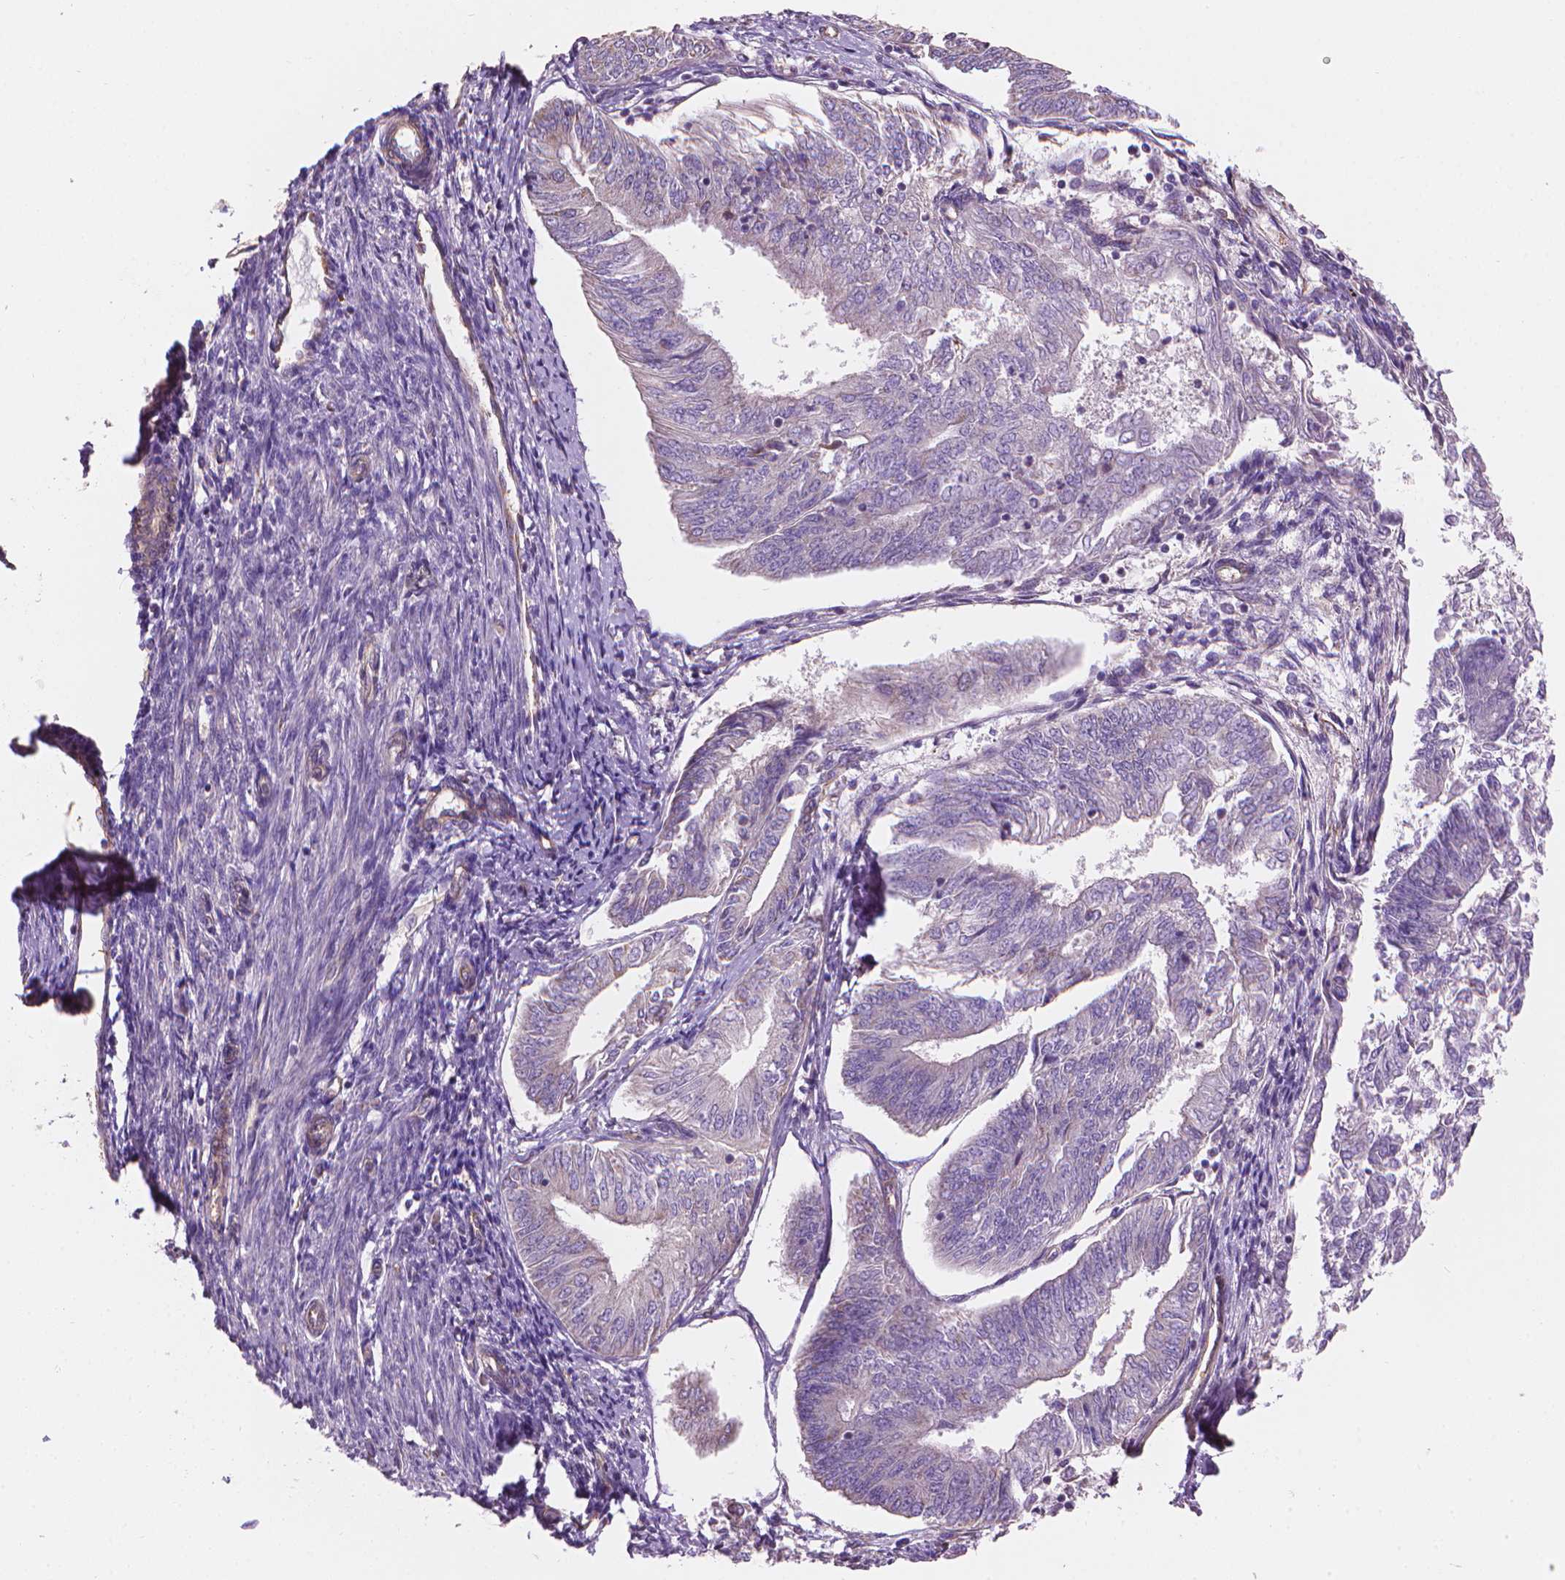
{"staining": {"intensity": "negative", "quantity": "none", "location": "none"}, "tissue": "endometrial cancer", "cell_type": "Tumor cells", "image_type": "cancer", "snomed": [{"axis": "morphology", "description": "Adenocarcinoma, NOS"}, {"axis": "topography", "description": "Endometrium"}], "caption": "The image demonstrates no significant positivity in tumor cells of adenocarcinoma (endometrial). (Immunohistochemistry, brightfield microscopy, high magnification).", "gene": "TTC29", "patient": {"sex": "female", "age": 58}}